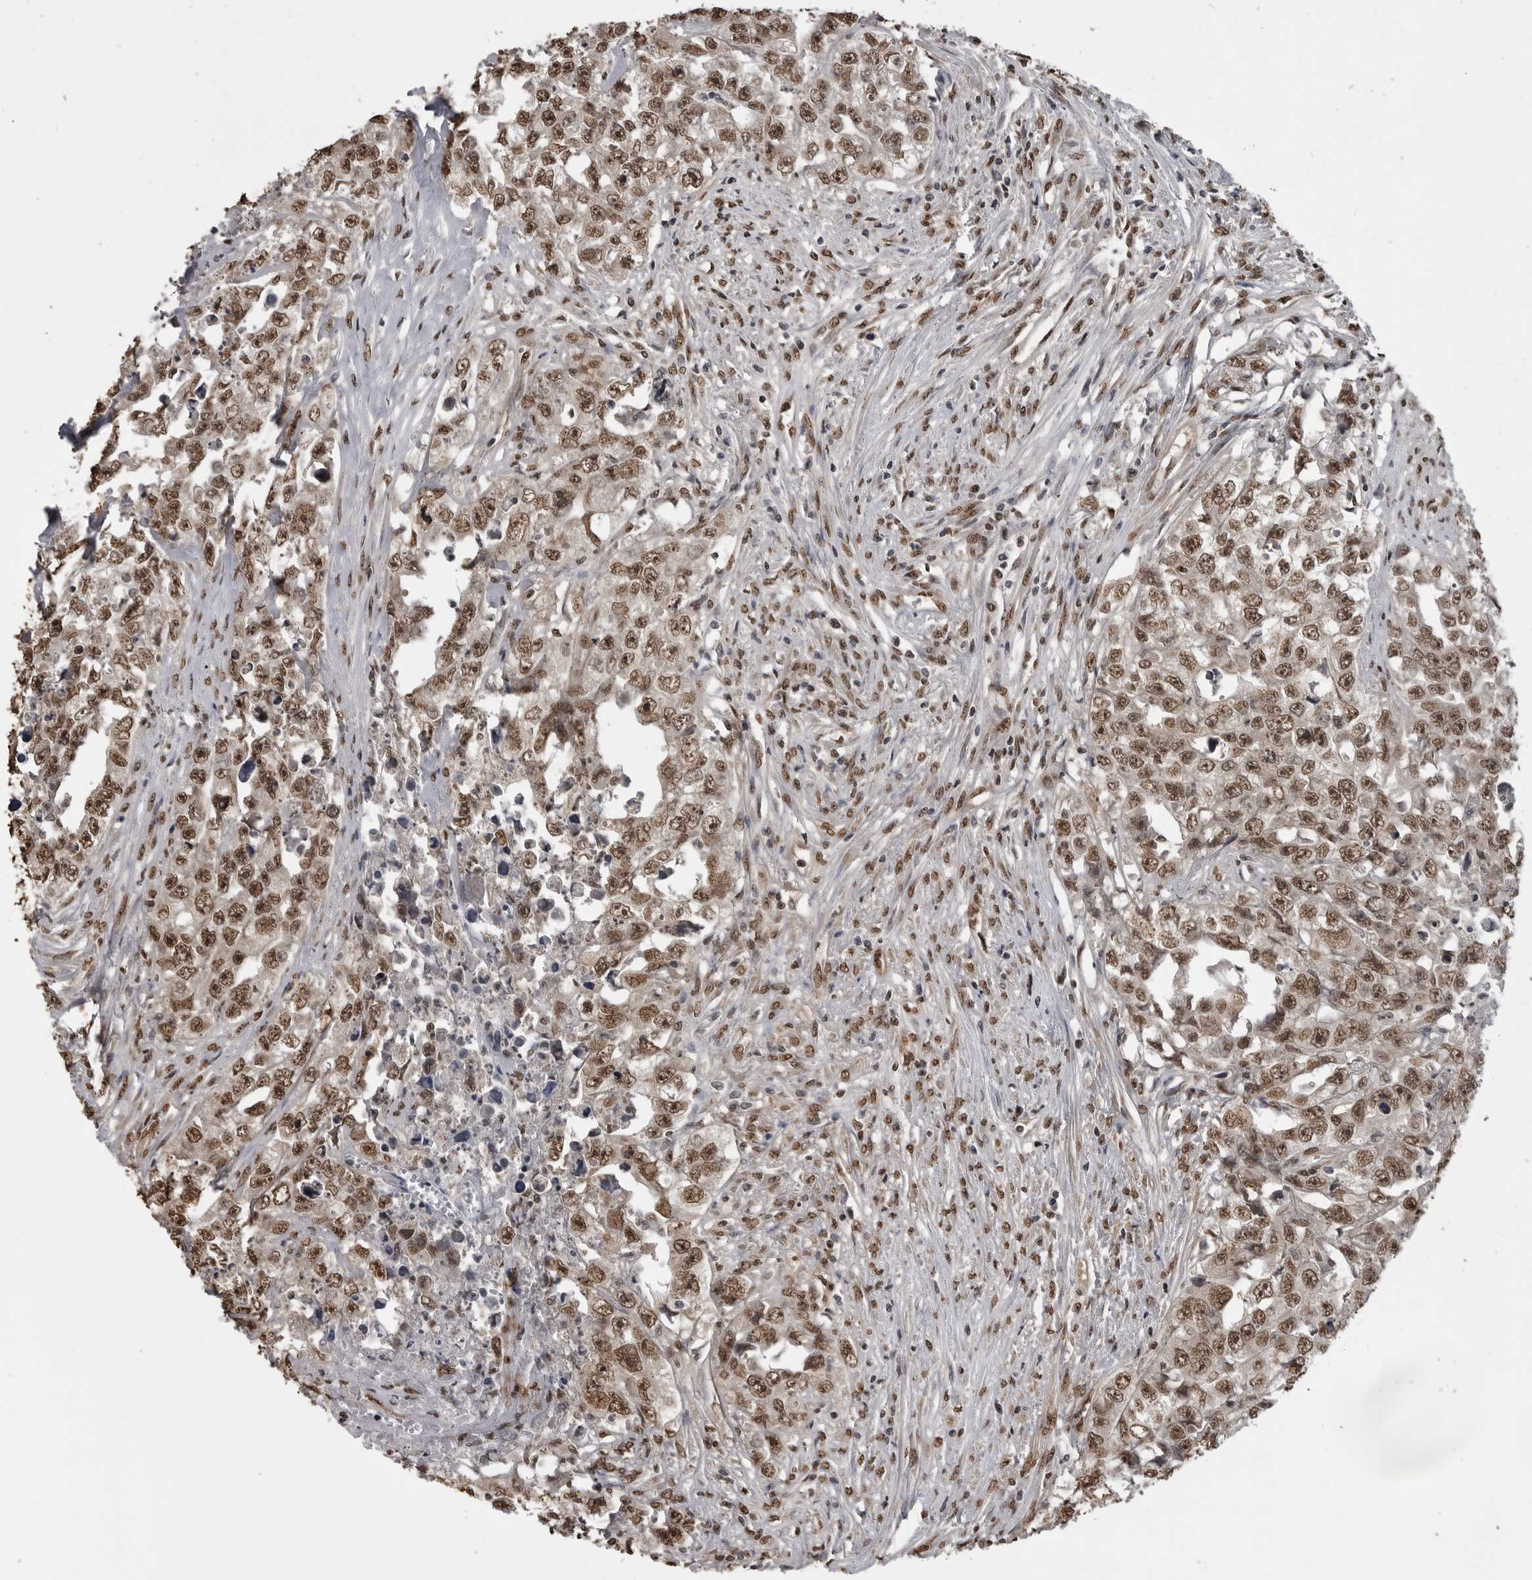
{"staining": {"intensity": "moderate", "quantity": ">75%", "location": "nuclear"}, "tissue": "testis cancer", "cell_type": "Tumor cells", "image_type": "cancer", "snomed": [{"axis": "morphology", "description": "Seminoma, NOS"}, {"axis": "morphology", "description": "Carcinoma, Embryonal, NOS"}, {"axis": "topography", "description": "Testis"}], "caption": "Human testis cancer stained with a brown dye reveals moderate nuclear positive positivity in approximately >75% of tumor cells.", "gene": "SMAD2", "patient": {"sex": "male", "age": 43}}